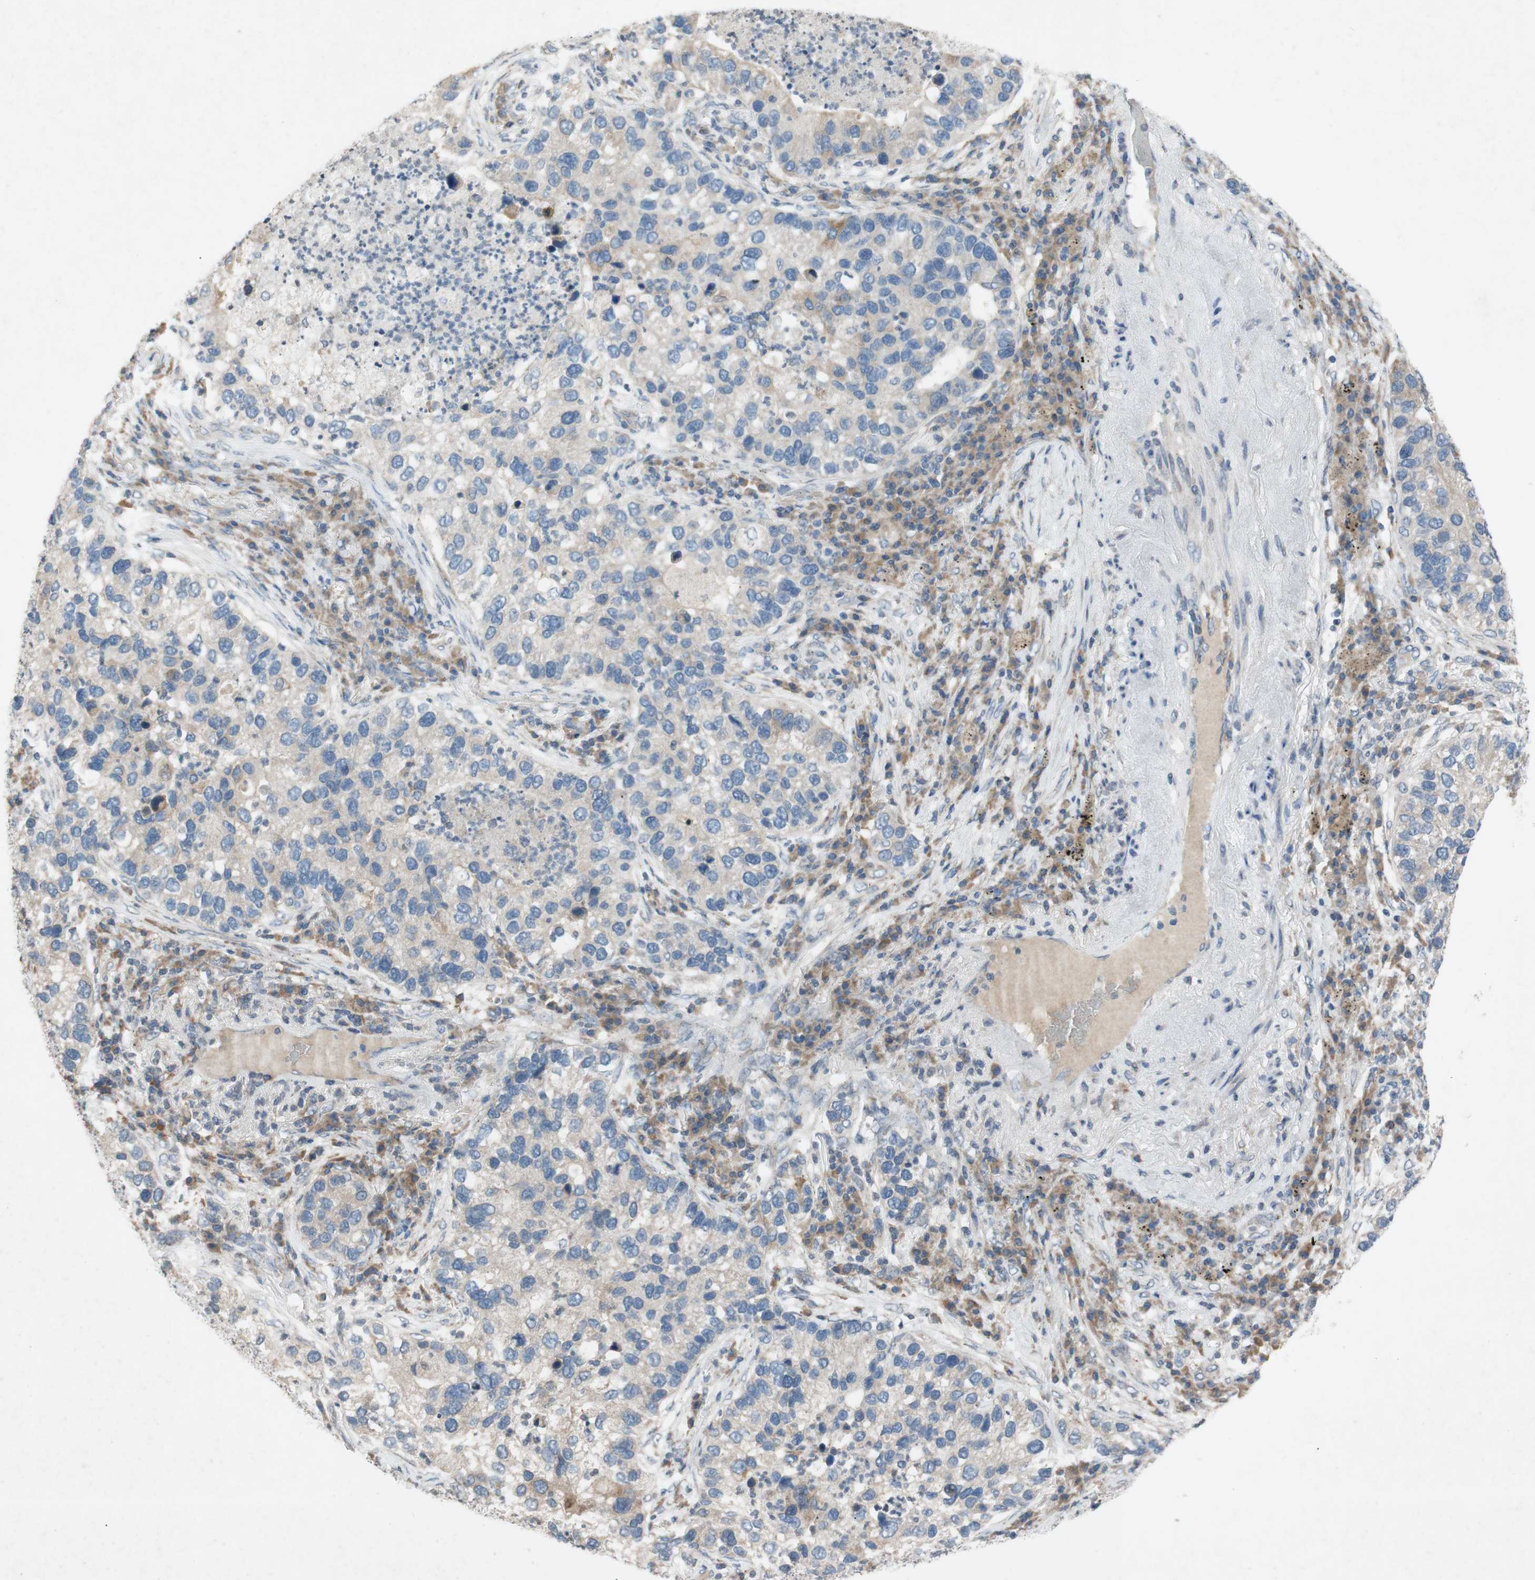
{"staining": {"intensity": "negative", "quantity": "none", "location": "none"}, "tissue": "lung cancer", "cell_type": "Tumor cells", "image_type": "cancer", "snomed": [{"axis": "morphology", "description": "Normal tissue, NOS"}, {"axis": "morphology", "description": "Adenocarcinoma, NOS"}, {"axis": "topography", "description": "Bronchus"}, {"axis": "topography", "description": "Lung"}], "caption": "Human adenocarcinoma (lung) stained for a protein using immunohistochemistry (IHC) reveals no expression in tumor cells.", "gene": "ADD2", "patient": {"sex": "male", "age": 54}}